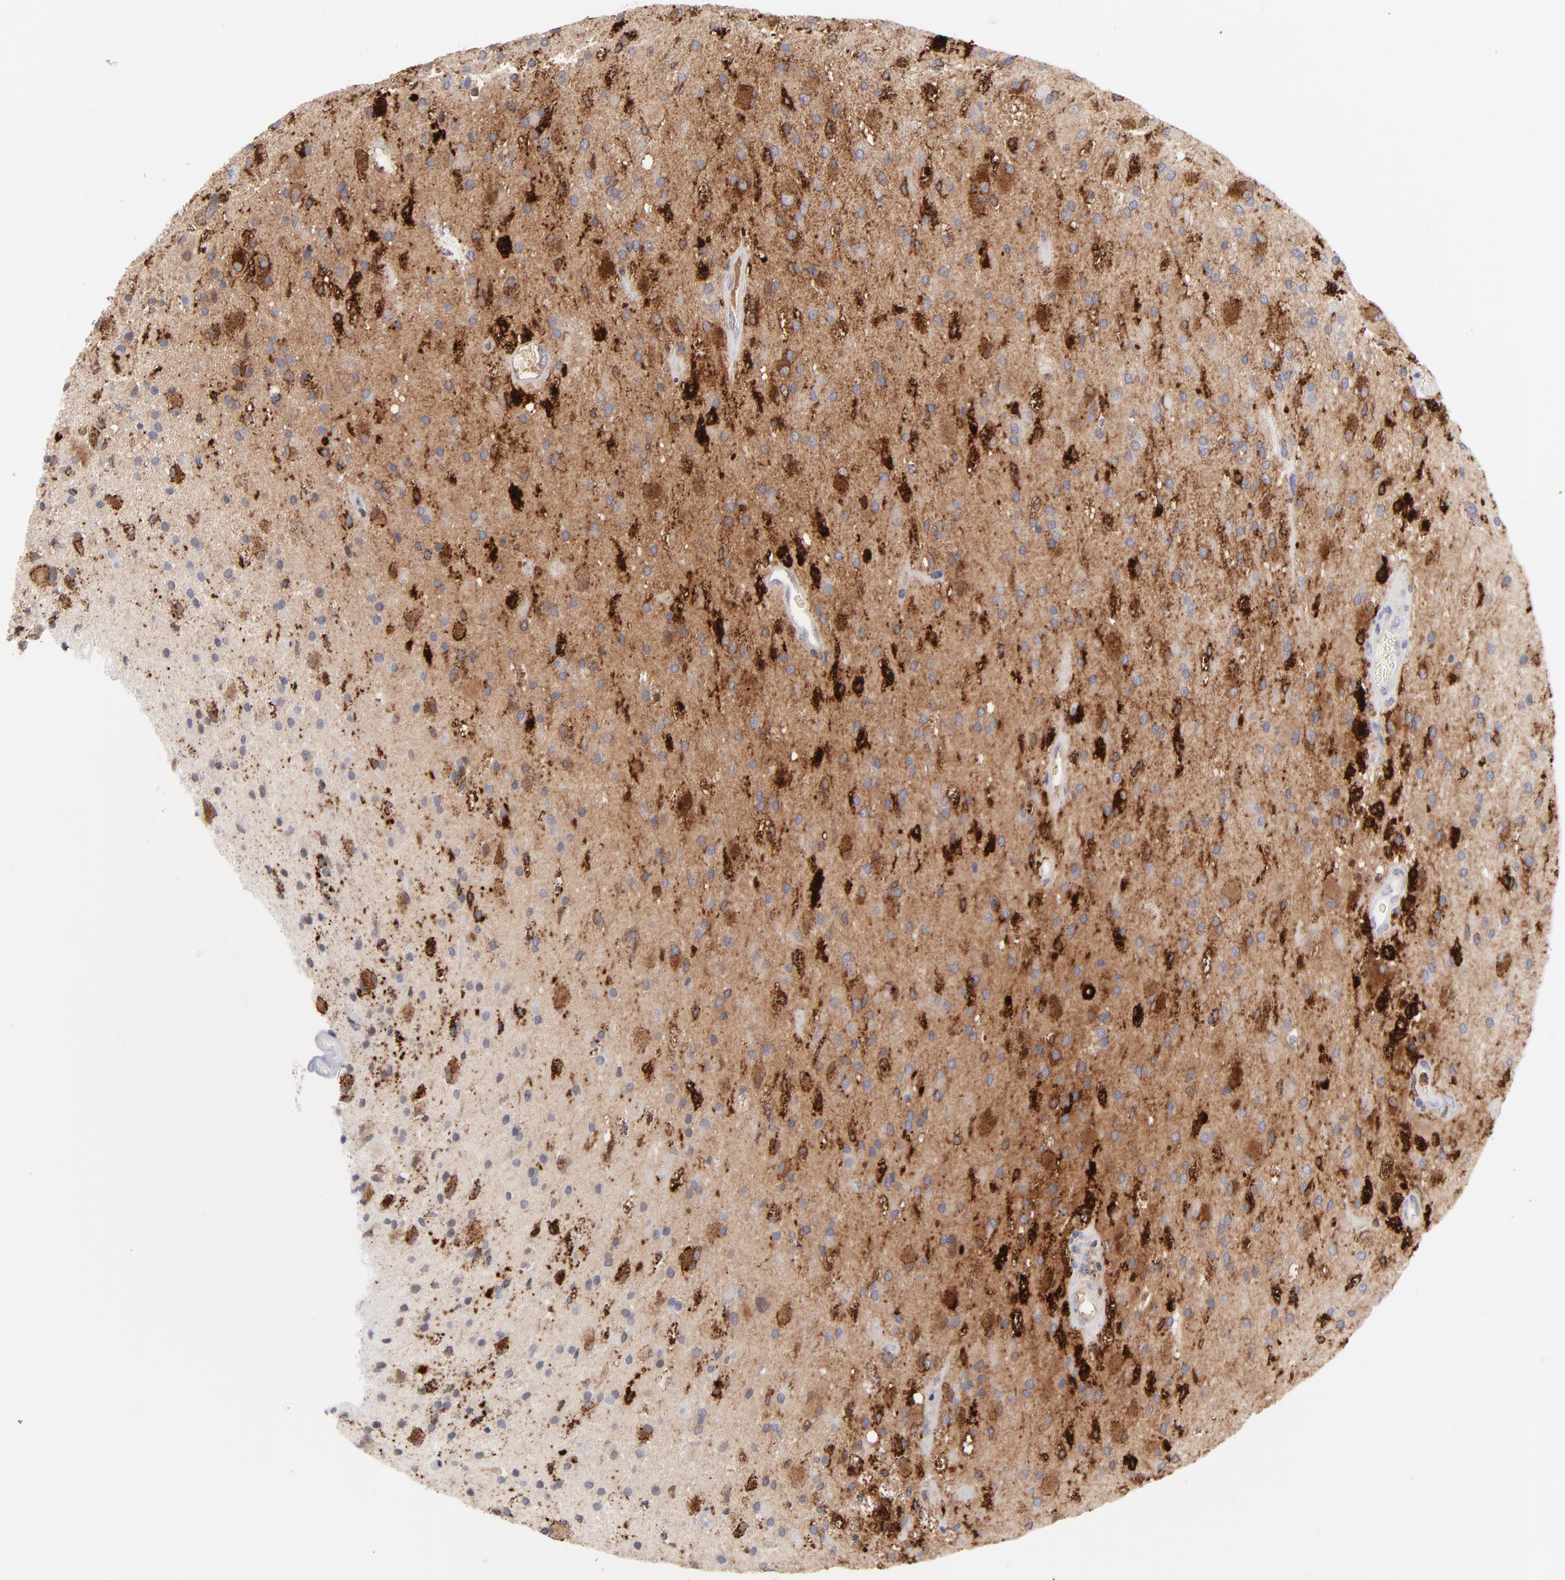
{"staining": {"intensity": "strong", "quantity": "25%-75%", "location": "cytoplasmic/membranous,nuclear"}, "tissue": "glioma", "cell_type": "Tumor cells", "image_type": "cancer", "snomed": [{"axis": "morphology", "description": "Glioma, malignant, Low grade"}, {"axis": "topography", "description": "Brain"}], "caption": "Protein expression by immunohistochemistry demonstrates strong cytoplasmic/membranous and nuclear expression in approximately 25%-75% of tumor cells in low-grade glioma (malignant). The staining is performed using DAB brown chromogen to label protein expression. The nuclei are counter-stained blue using hematoxylin.", "gene": "CCR2", "patient": {"sex": "male", "age": 58}}